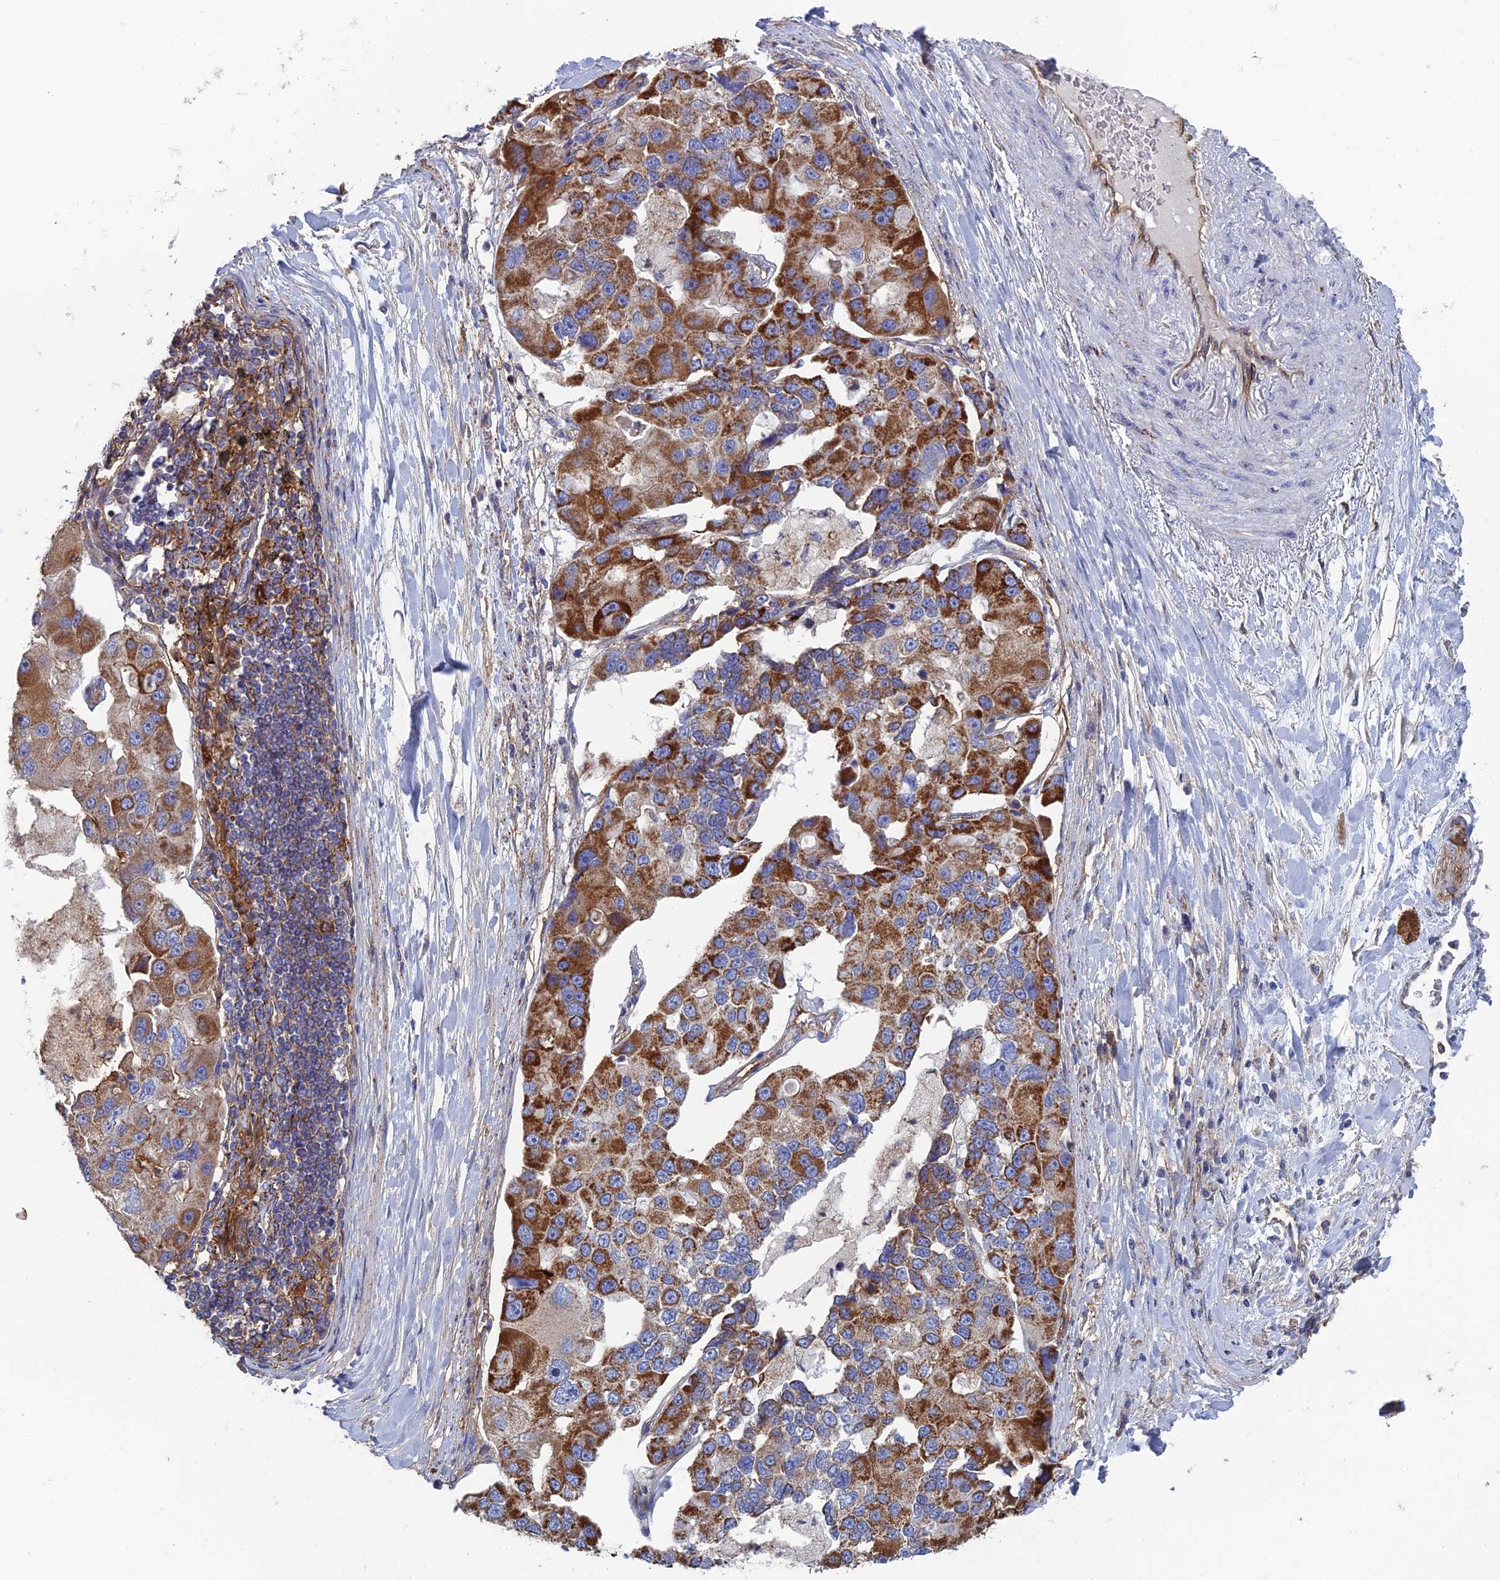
{"staining": {"intensity": "strong", "quantity": ">75%", "location": "cytoplasmic/membranous"}, "tissue": "lung cancer", "cell_type": "Tumor cells", "image_type": "cancer", "snomed": [{"axis": "morphology", "description": "Adenocarcinoma, NOS"}, {"axis": "topography", "description": "Lung"}], "caption": "Tumor cells reveal high levels of strong cytoplasmic/membranous staining in about >75% of cells in human adenocarcinoma (lung).", "gene": "SNX11", "patient": {"sex": "female", "age": 54}}